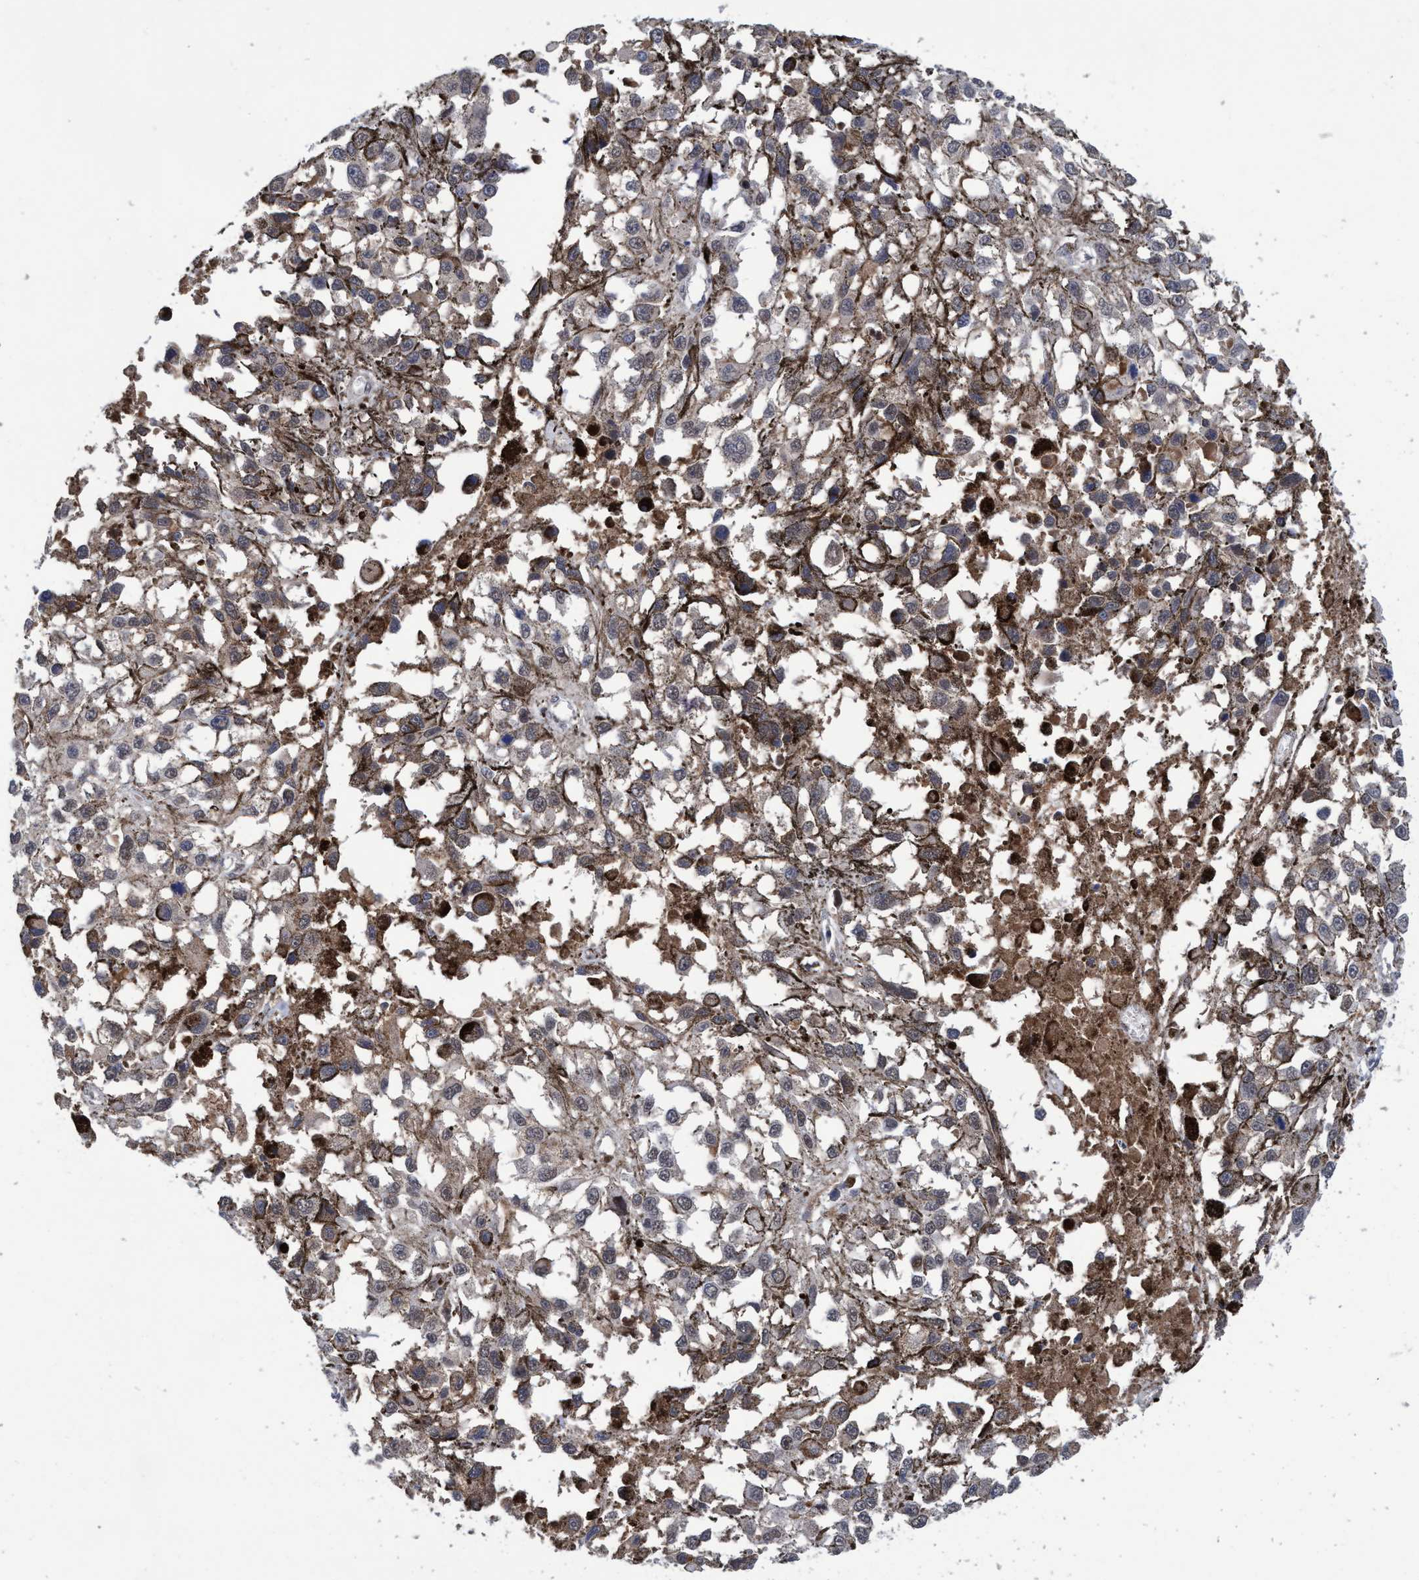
{"staining": {"intensity": "negative", "quantity": "none", "location": "none"}, "tissue": "melanoma", "cell_type": "Tumor cells", "image_type": "cancer", "snomed": [{"axis": "morphology", "description": "Malignant melanoma, Metastatic site"}, {"axis": "topography", "description": "Lymph node"}], "caption": "Image shows no protein staining in tumor cells of malignant melanoma (metastatic site) tissue.", "gene": "PSMD12", "patient": {"sex": "male", "age": 59}}